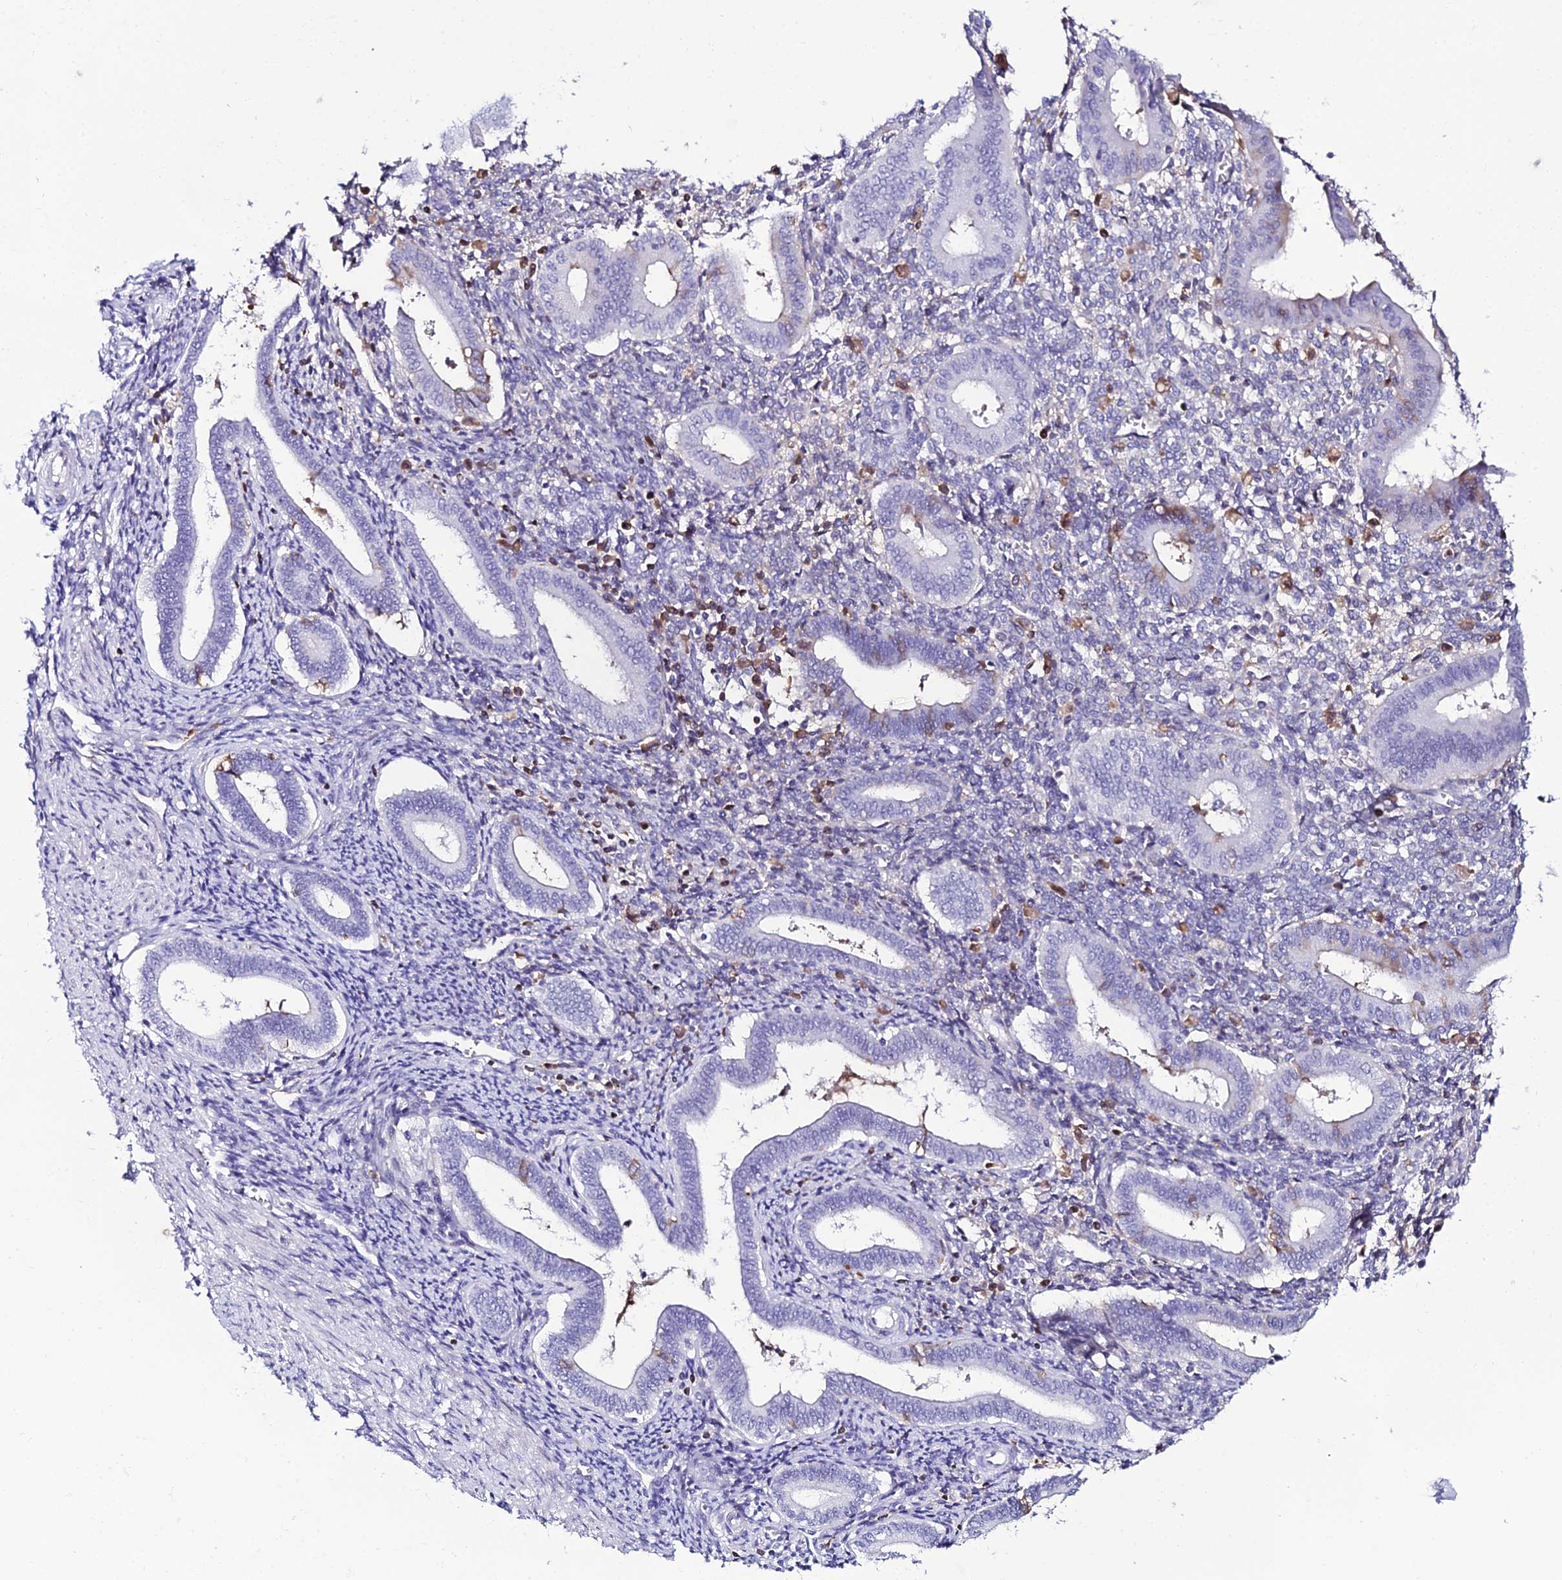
{"staining": {"intensity": "weak", "quantity": "<25%", "location": "cytoplasmic/membranous"}, "tissue": "endometrium", "cell_type": "Cells in endometrial stroma", "image_type": "normal", "snomed": [{"axis": "morphology", "description": "Normal tissue, NOS"}, {"axis": "topography", "description": "Endometrium"}], "caption": "Immunohistochemical staining of unremarkable human endometrium reveals no significant positivity in cells in endometrial stroma. (Stains: DAB (3,3'-diaminobenzidine) IHC with hematoxylin counter stain, Microscopy: brightfield microscopy at high magnification).", "gene": "DEFB132", "patient": {"sex": "female", "age": 44}}